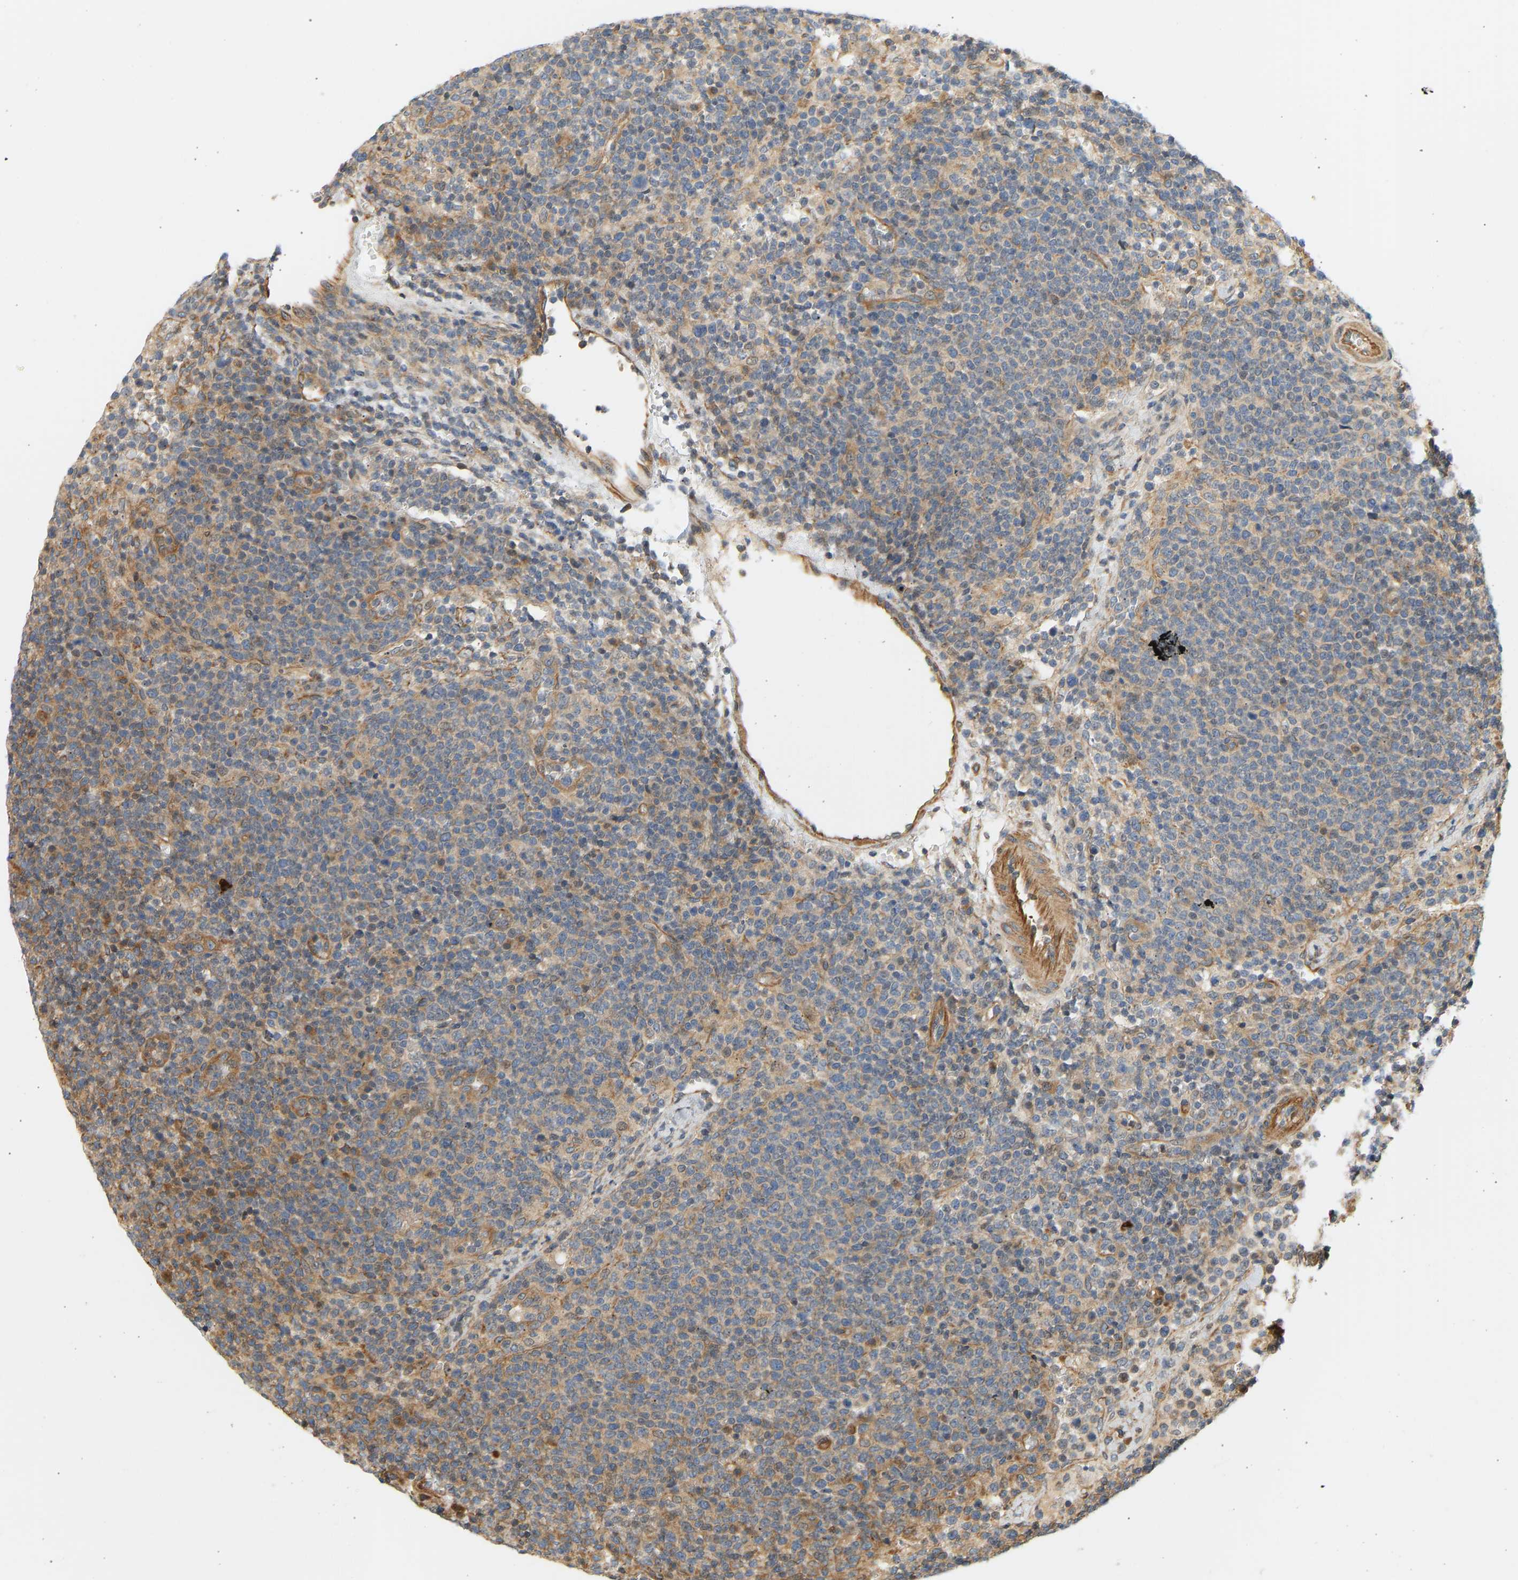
{"staining": {"intensity": "weak", "quantity": "25%-75%", "location": "cytoplasmic/membranous"}, "tissue": "lymphoma", "cell_type": "Tumor cells", "image_type": "cancer", "snomed": [{"axis": "morphology", "description": "Malignant lymphoma, non-Hodgkin's type, High grade"}, {"axis": "topography", "description": "Lymph node"}], "caption": "A low amount of weak cytoplasmic/membranous expression is appreciated in about 25%-75% of tumor cells in lymphoma tissue.", "gene": "CEP57", "patient": {"sex": "male", "age": 61}}